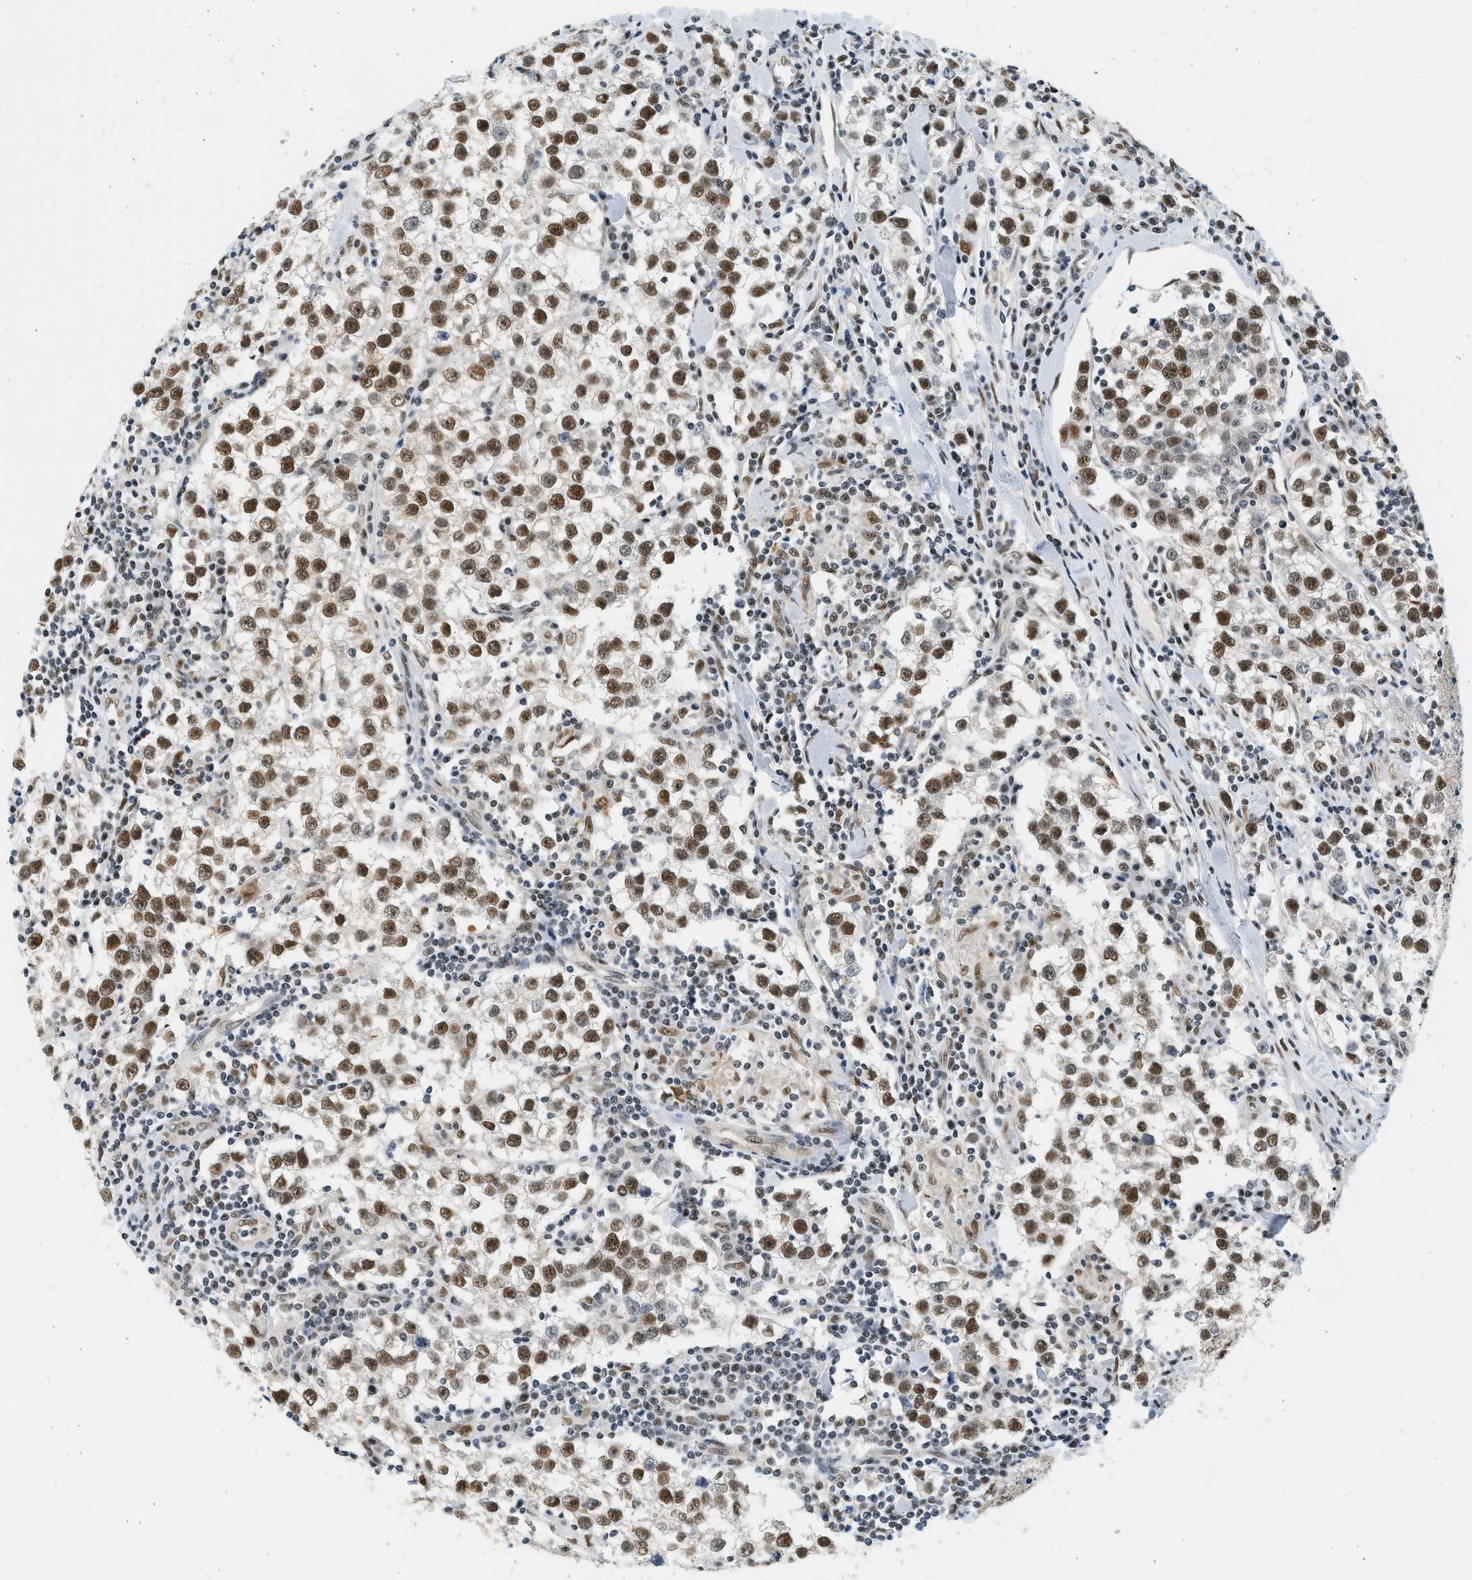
{"staining": {"intensity": "strong", "quantity": ">75%", "location": "nuclear"}, "tissue": "testis cancer", "cell_type": "Tumor cells", "image_type": "cancer", "snomed": [{"axis": "morphology", "description": "Seminoma, NOS"}, {"axis": "morphology", "description": "Carcinoma, Embryonal, NOS"}, {"axis": "topography", "description": "Testis"}], "caption": "A brown stain labels strong nuclear positivity of a protein in human testis cancer tumor cells.", "gene": "HIPK1", "patient": {"sex": "male", "age": 36}}